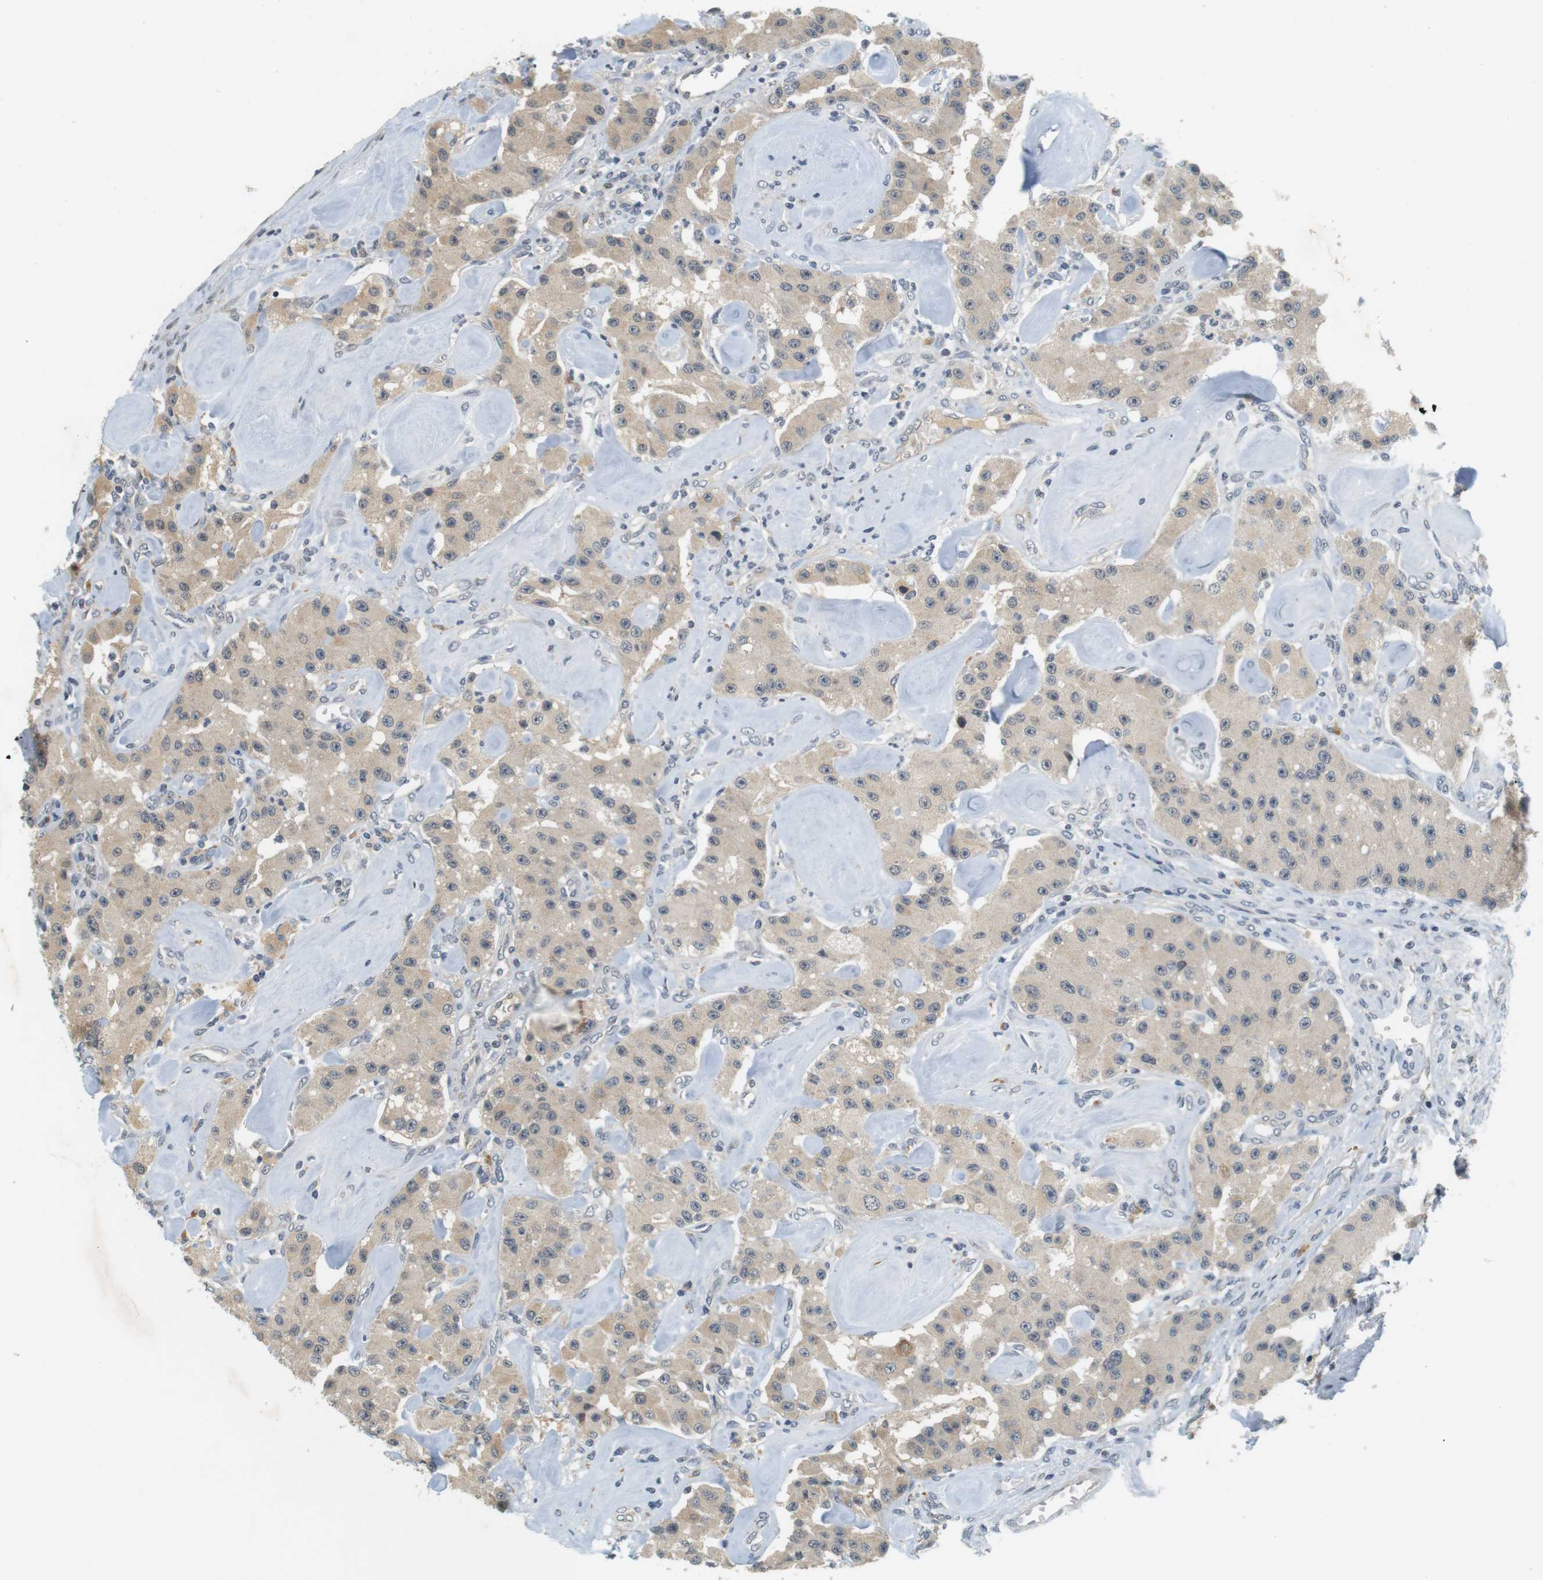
{"staining": {"intensity": "weak", "quantity": ">75%", "location": "cytoplasmic/membranous"}, "tissue": "carcinoid", "cell_type": "Tumor cells", "image_type": "cancer", "snomed": [{"axis": "morphology", "description": "Carcinoid, malignant, NOS"}, {"axis": "topography", "description": "Pancreas"}], "caption": "Protein staining of carcinoid (malignant) tissue exhibits weak cytoplasmic/membranous positivity in approximately >75% of tumor cells.", "gene": "WNT7A", "patient": {"sex": "male", "age": 41}}